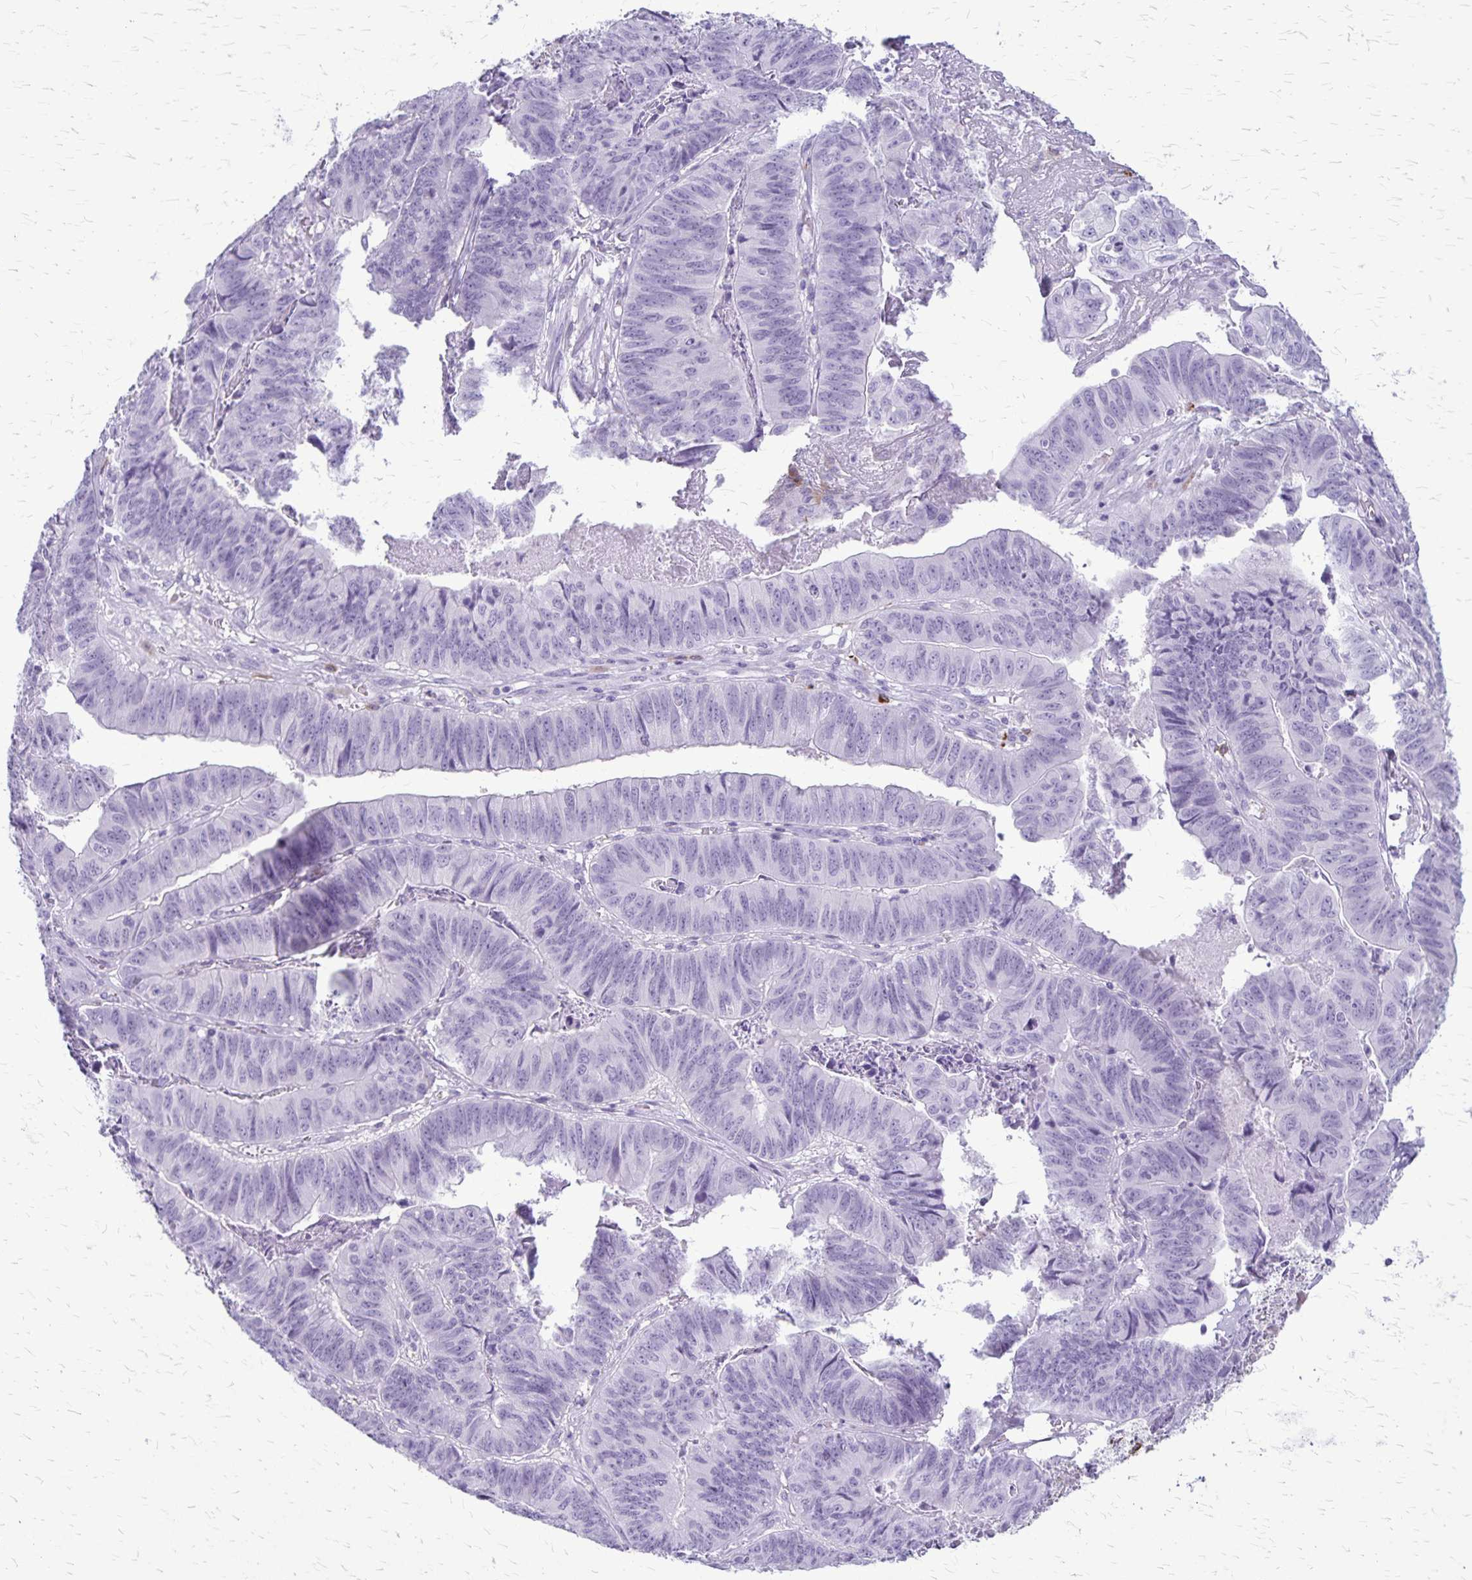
{"staining": {"intensity": "negative", "quantity": "none", "location": "none"}, "tissue": "stomach cancer", "cell_type": "Tumor cells", "image_type": "cancer", "snomed": [{"axis": "morphology", "description": "Adenocarcinoma, NOS"}, {"axis": "topography", "description": "Stomach, lower"}], "caption": "This is an immunohistochemistry micrograph of adenocarcinoma (stomach). There is no staining in tumor cells.", "gene": "RTN1", "patient": {"sex": "male", "age": 77}}